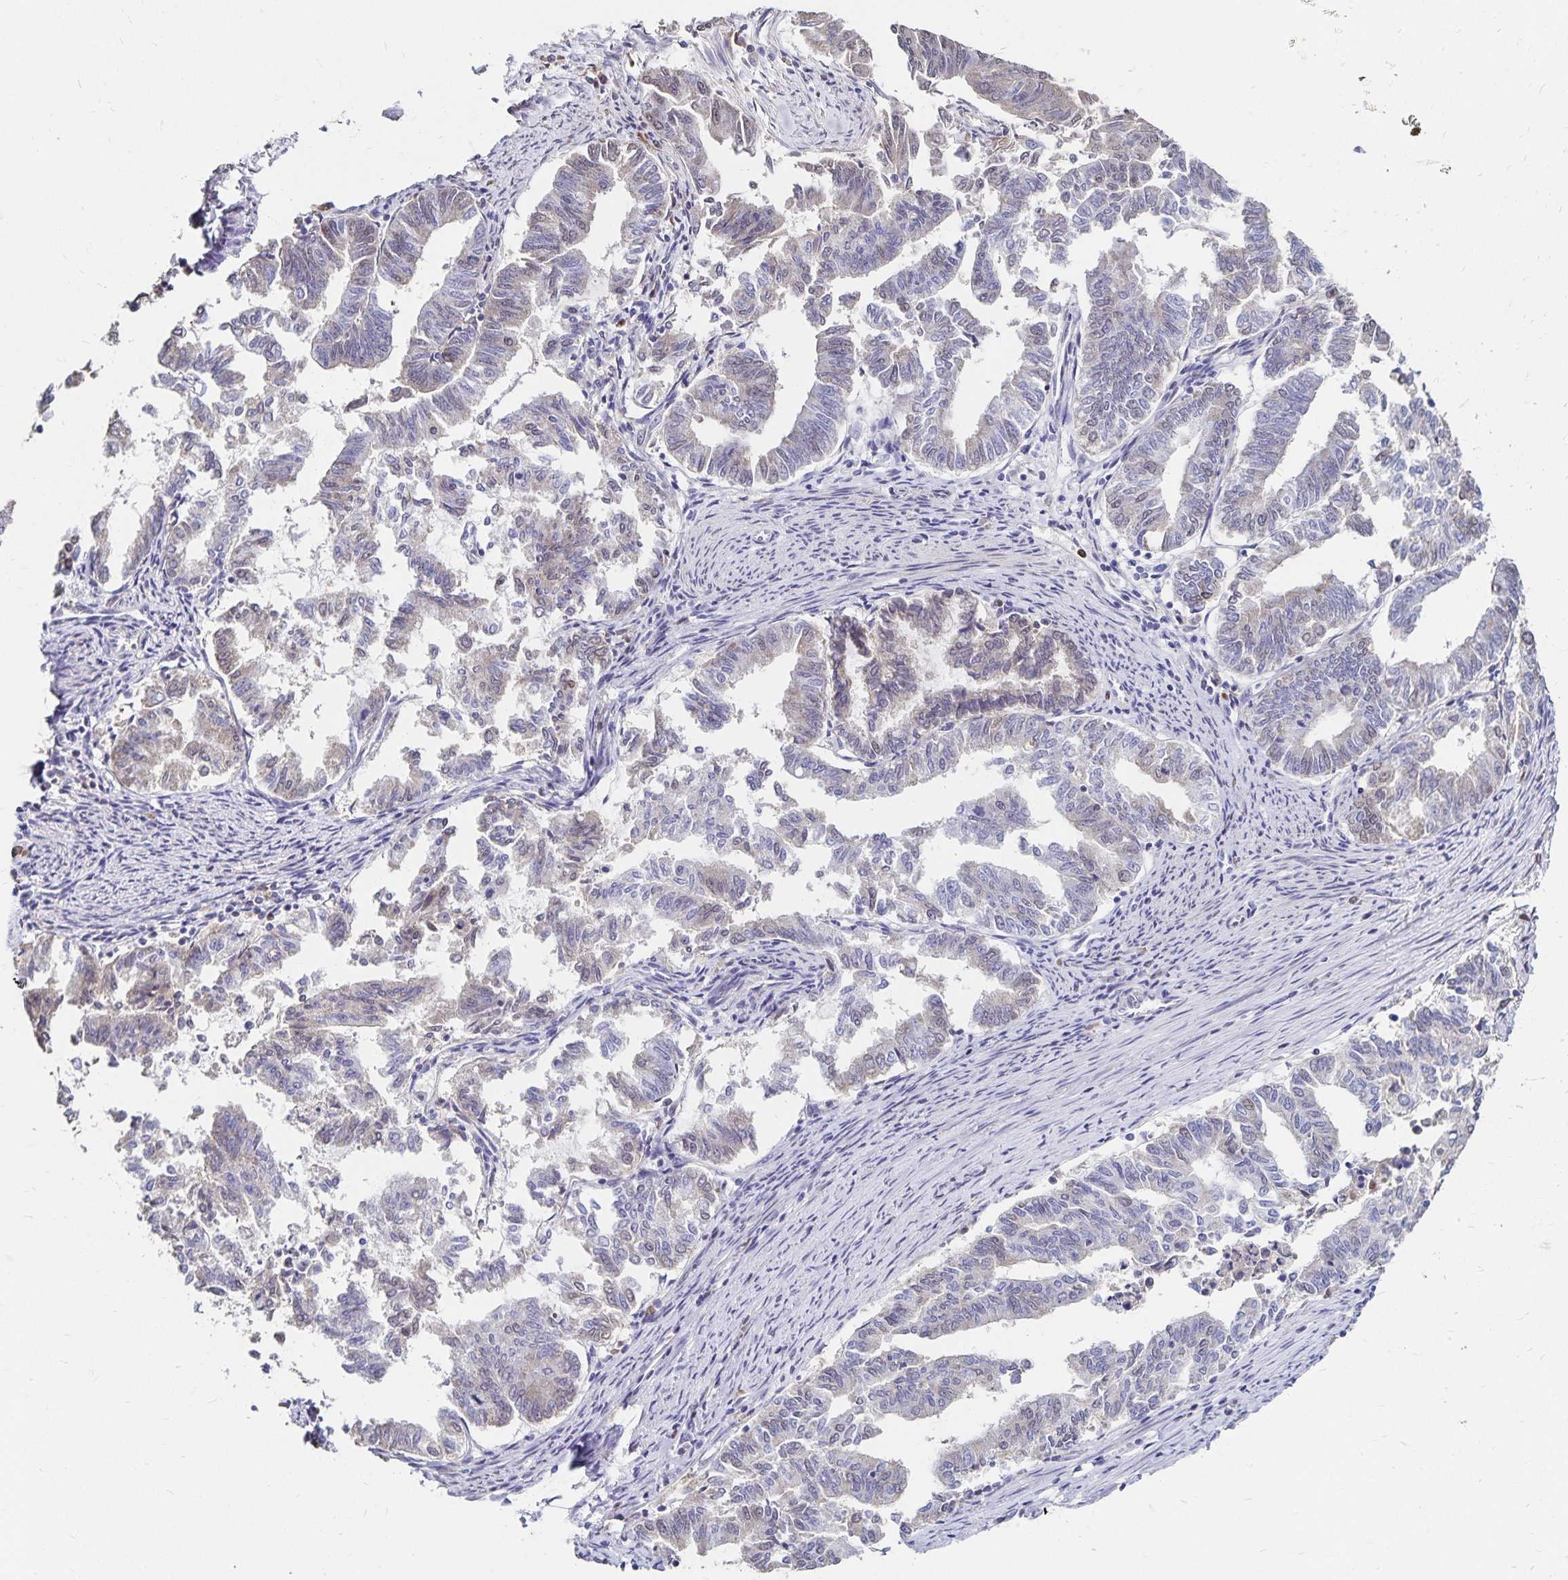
{"staining": {"intensity": "weak", "quantity": "<25%", "location": "cytoplasmic/membranous,nuclear"}, "tissue": "endometrial cancer", "cell_type": "Tumor cells", "image_type": "cancer", "snomed": [{"axis": "morphology", "description": "Adenocarcinoma, NOS"}, {"axis": "topography", "description": "Endometrium"}], "caption": "The image displays no significant expression in tumor cells of endometrial cancer.", "gene": "PAX5", "patient": {"sex": "female", "age": 79}}